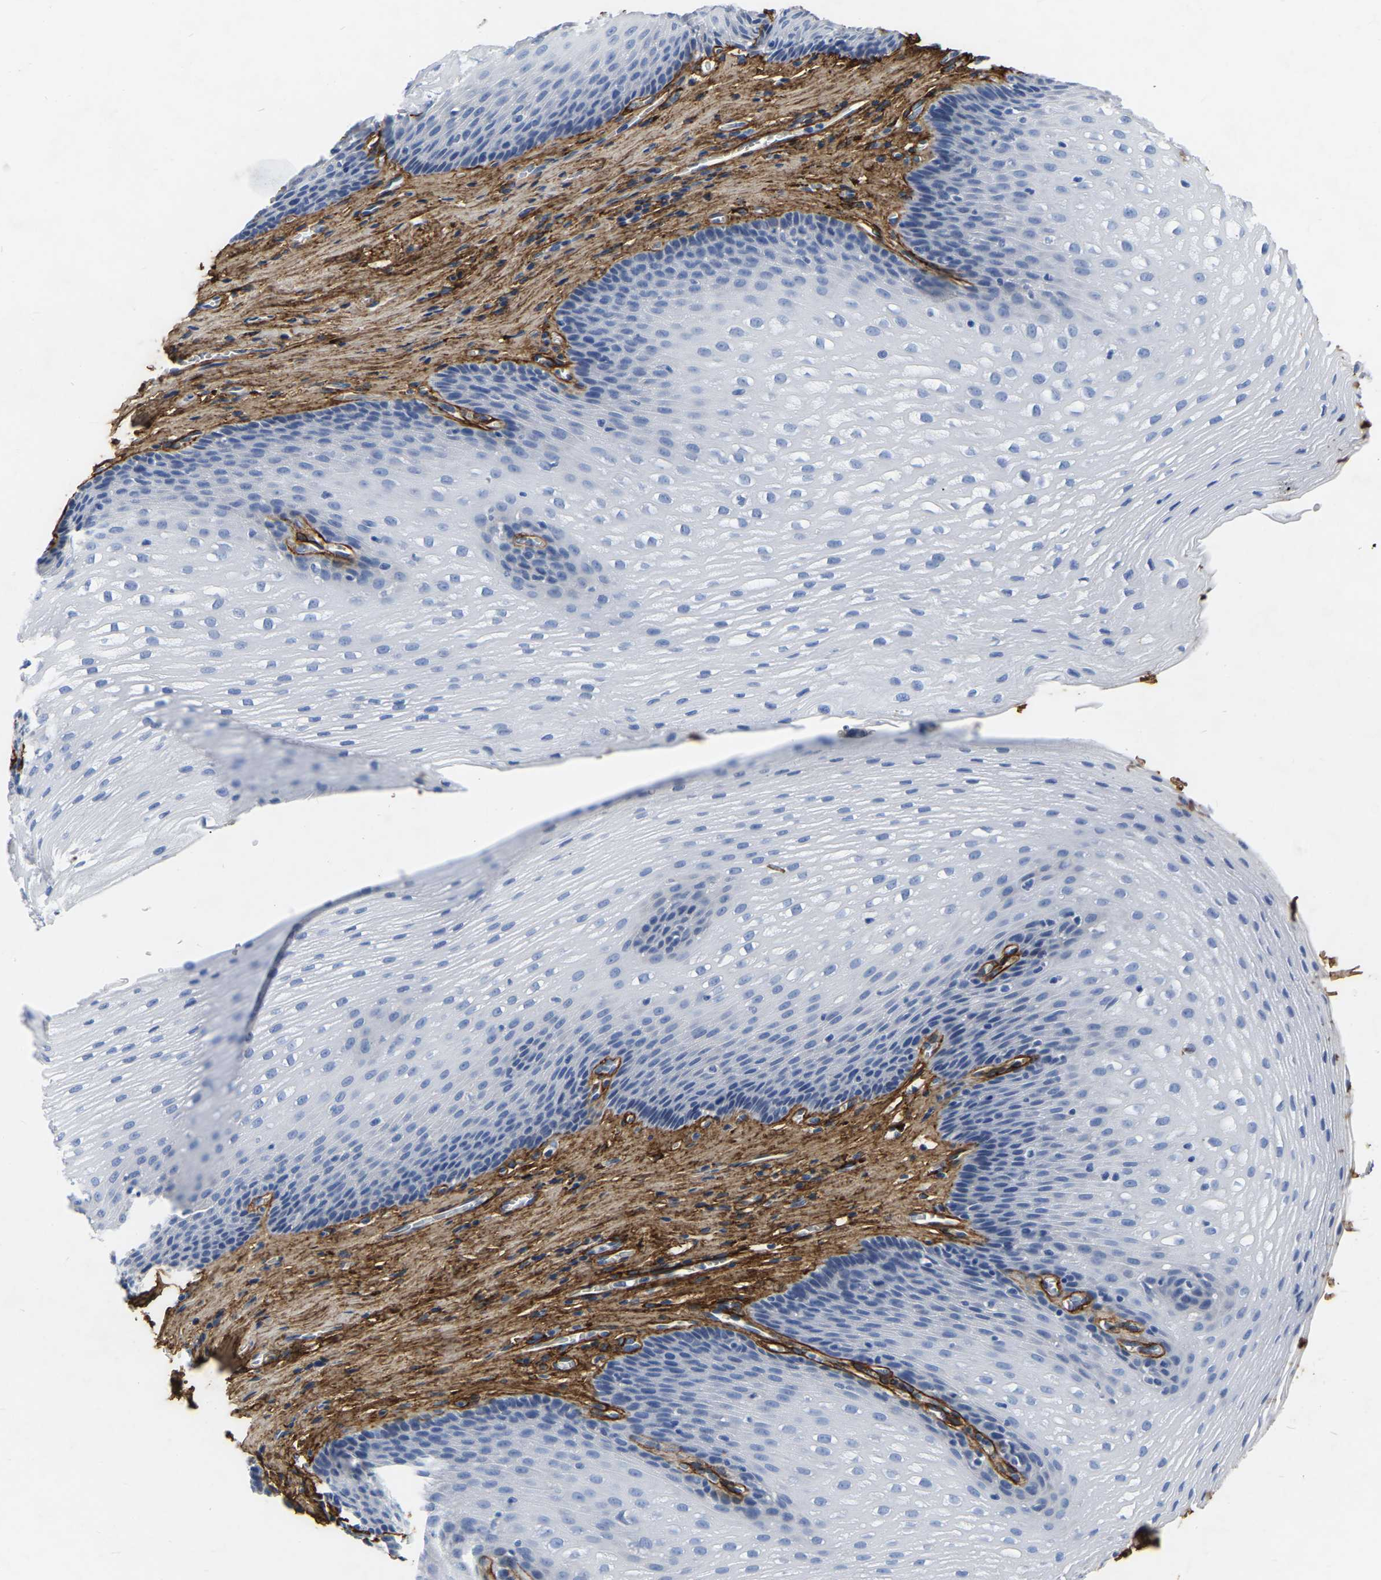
{"staining": {"intensity": "negative", "quantity": "none", "location": "none"}, "tissue": "esophagus", "cell_type": "Squamous epithelial cells", "image_type": "normal", "snomed": [{"axis": "morphology", "description": "Normal tissue, NOS"}, {"axis": "topography", "description": "Esophagus"}], "caption": "Immunohistochemistry (IHC) image of unremarkable esophagus stained for a protein (brown), which shows no positivity in squamous epithelial cells. (DAB (3,3'-diaminobenzidine) immunohistochemistry (IHC), high magnification).", "gene": "COL6A1", "patient": {"sex": "male", "age": 48}}